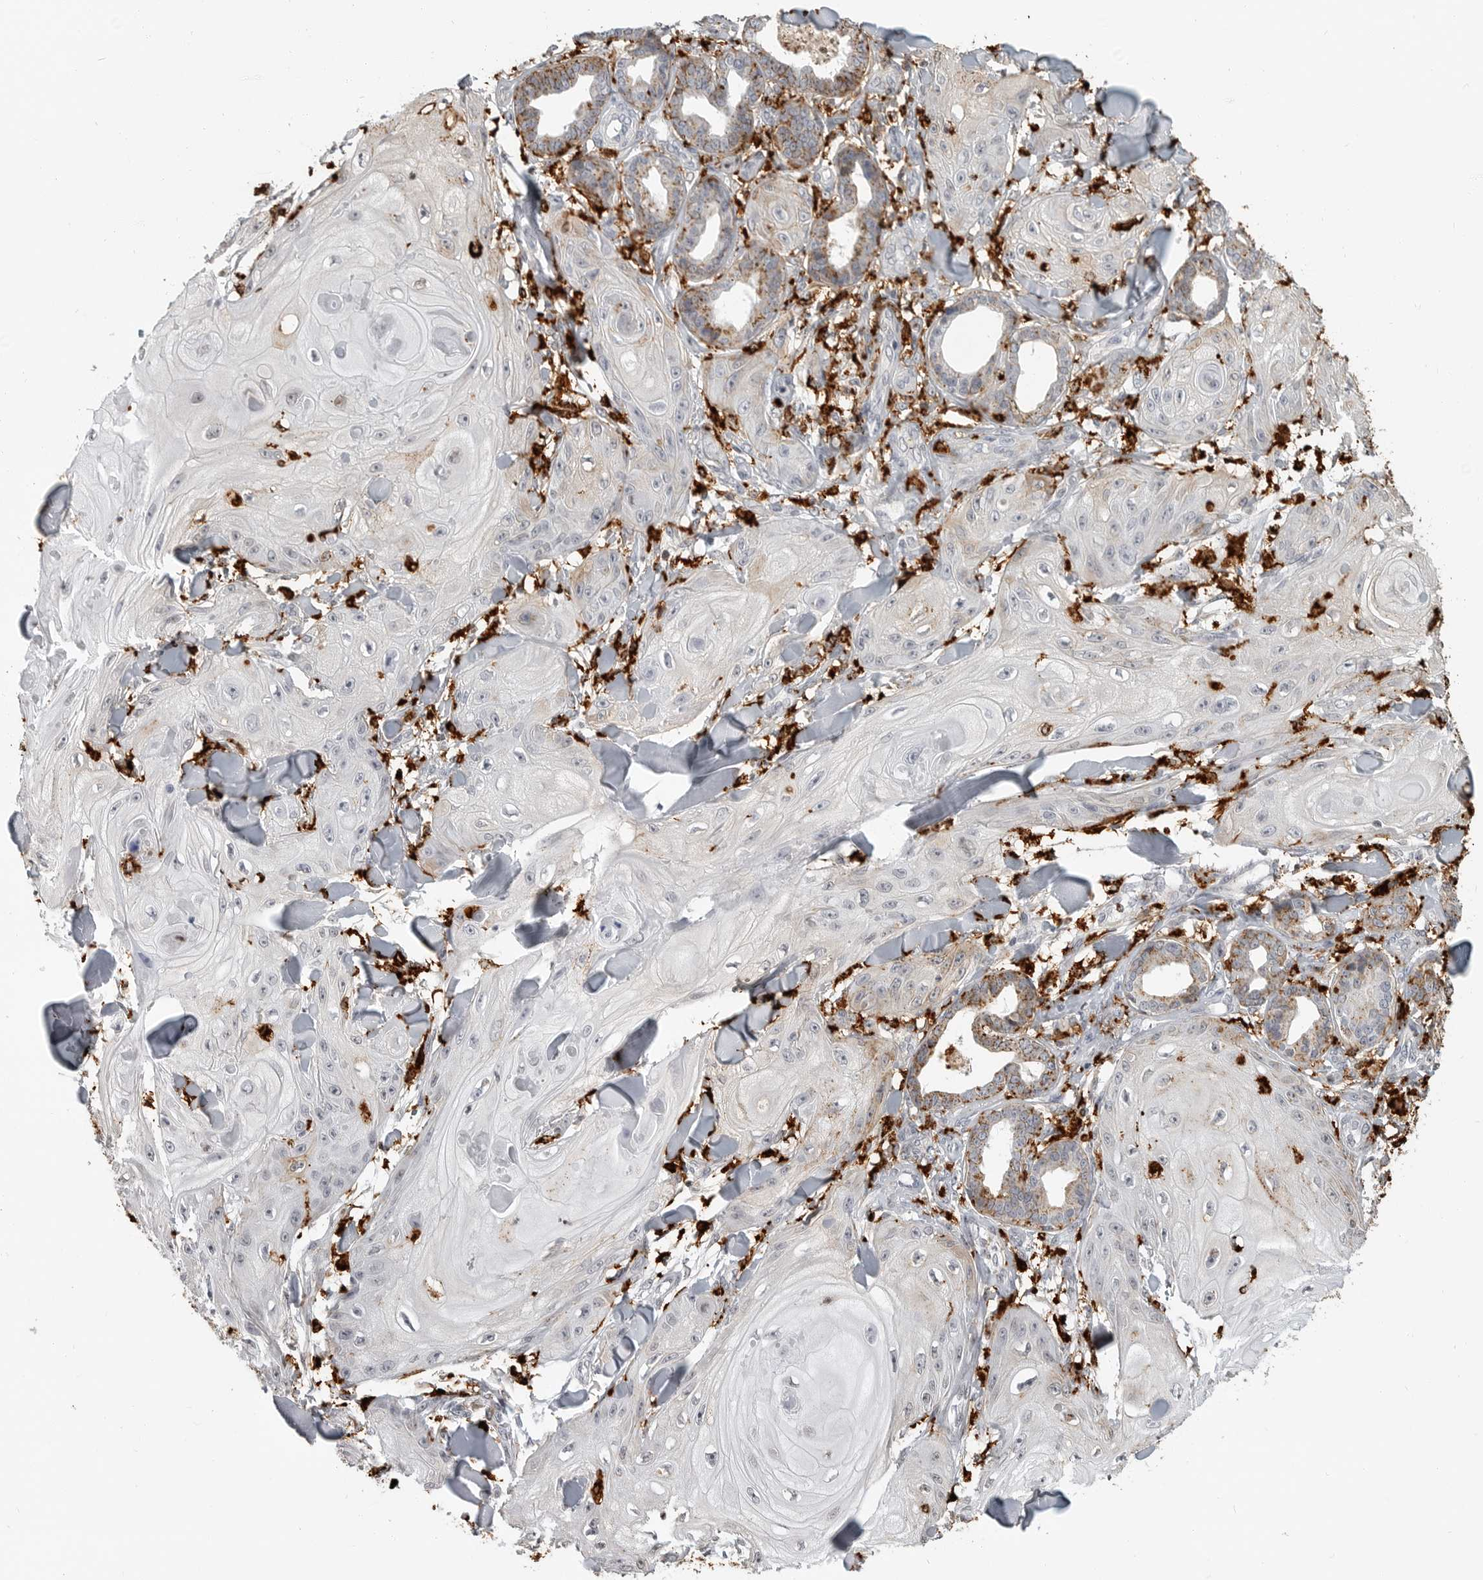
{"staining": {"intensity": "negative", "quantity": "none", "location": "none"}, "tissue": "skin cancer", "cell_type": "Tumor cells", "image_type": "cancer", "snomed": [{"axis": "morphology", "description": "Squamous cell carcinoma, NOS"}, {"axis": "topography", "description": "Skin"}], "caption": "The immunohistochemistry image has no significant positivity in tumor cells of skin squamous cell carcinoma tissue. (Brightfield microscopy of DAB IHC at high magnification).", "gene": "IFI30", "patient": {"sex": "male", "age": 74}}